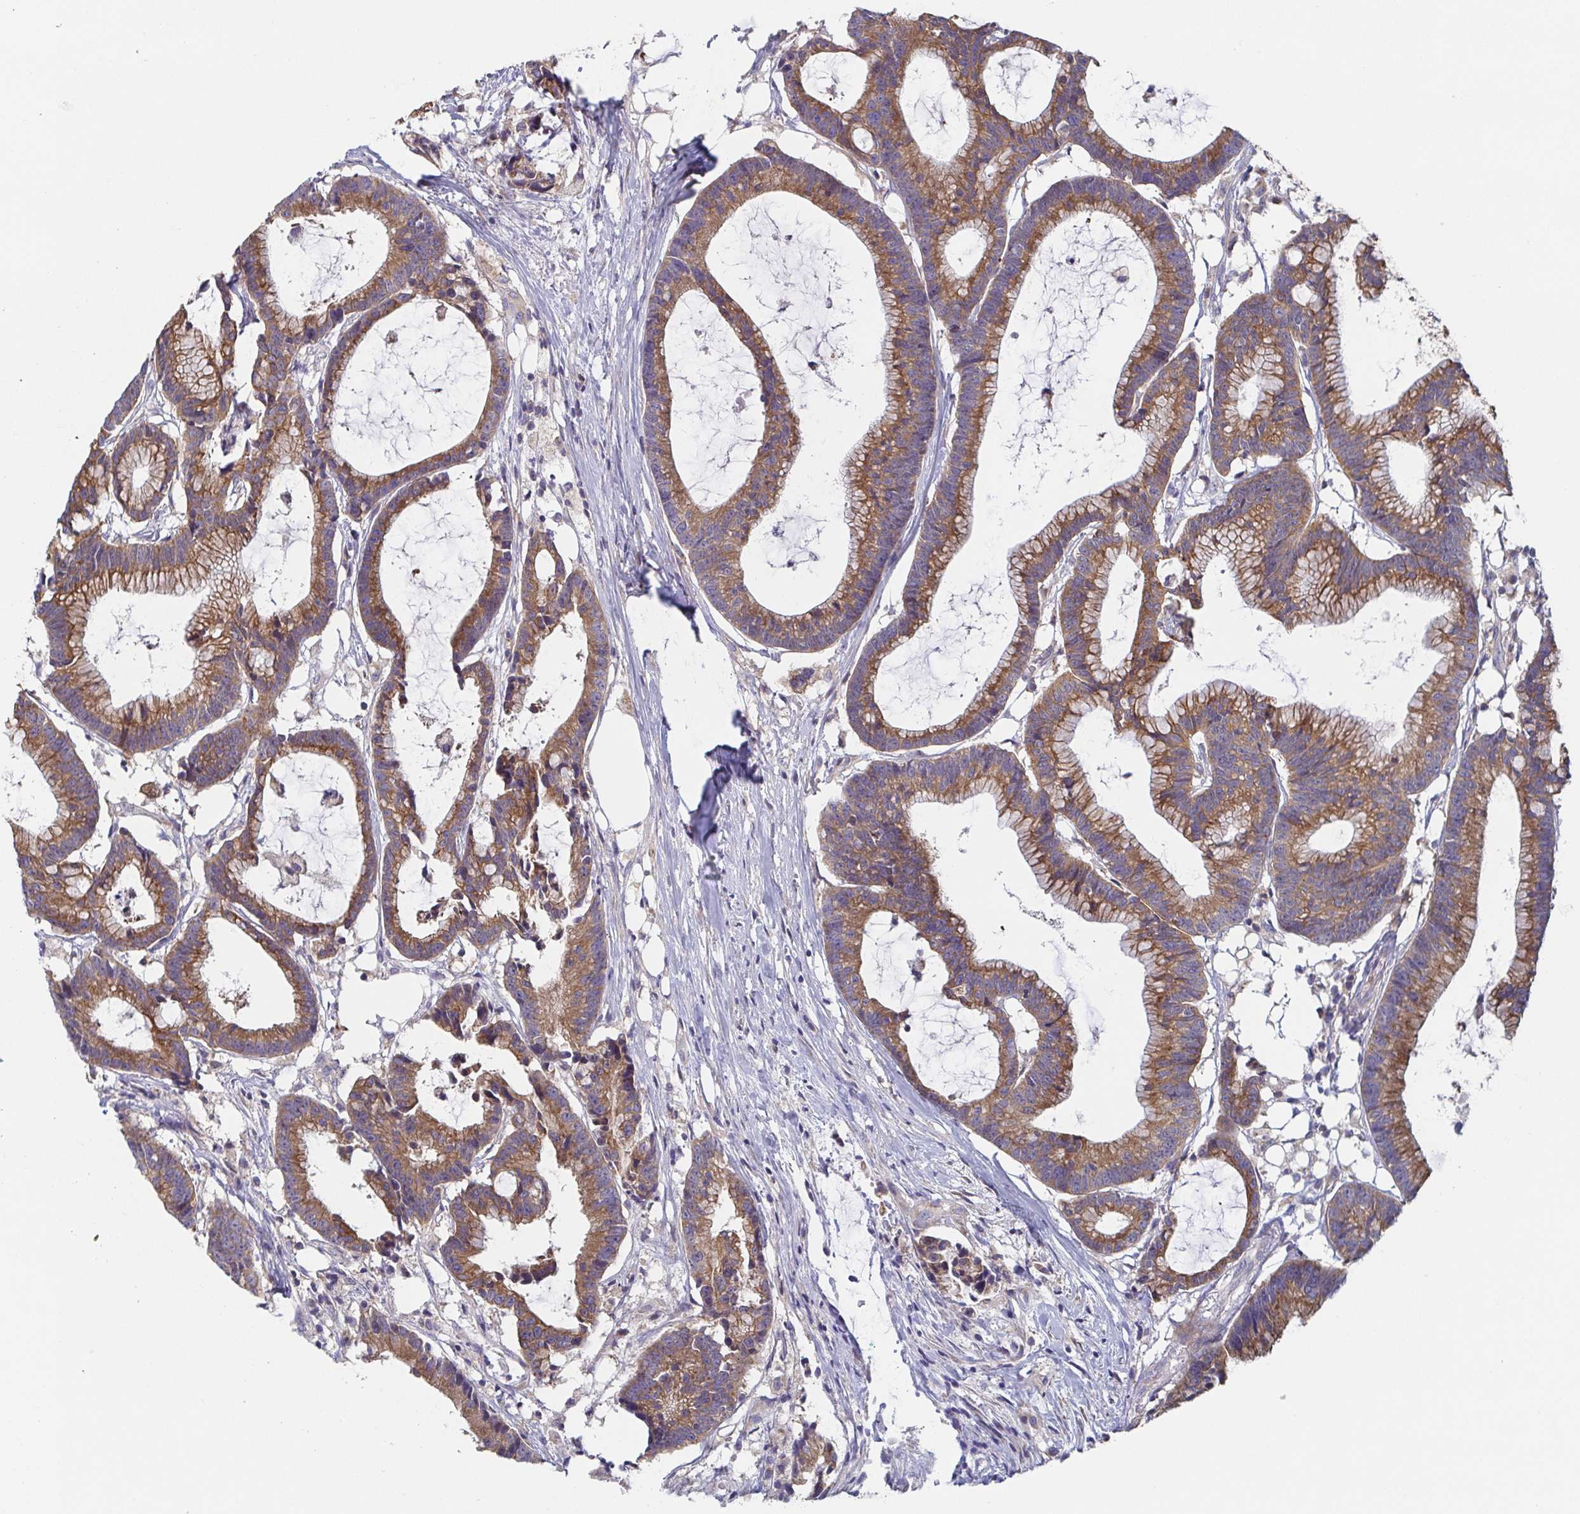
{"staining": {"intensity": "moderate", "quantity": ">75%", "location": "cytoplasmic/membranous"}, "tissue": "colorectal cancer", "cell_type": "Tumor cells", "image_type": "cancer", "snomed": [{"axis": "morphology", "description": "Adenocarcinoma, NOS"}, {"axis": "topography", "description": "Colon"}], "caption": "IHC (DAB (3,3'-diaminobenzidine)) staining of adenocarcinoma (colorectal) shows moderate cytoplasmic/membranous protein staining in approximately >75% of tumor cells.", "gene": "TUFT1", "patient": {"sex": "female", "age": 78}}